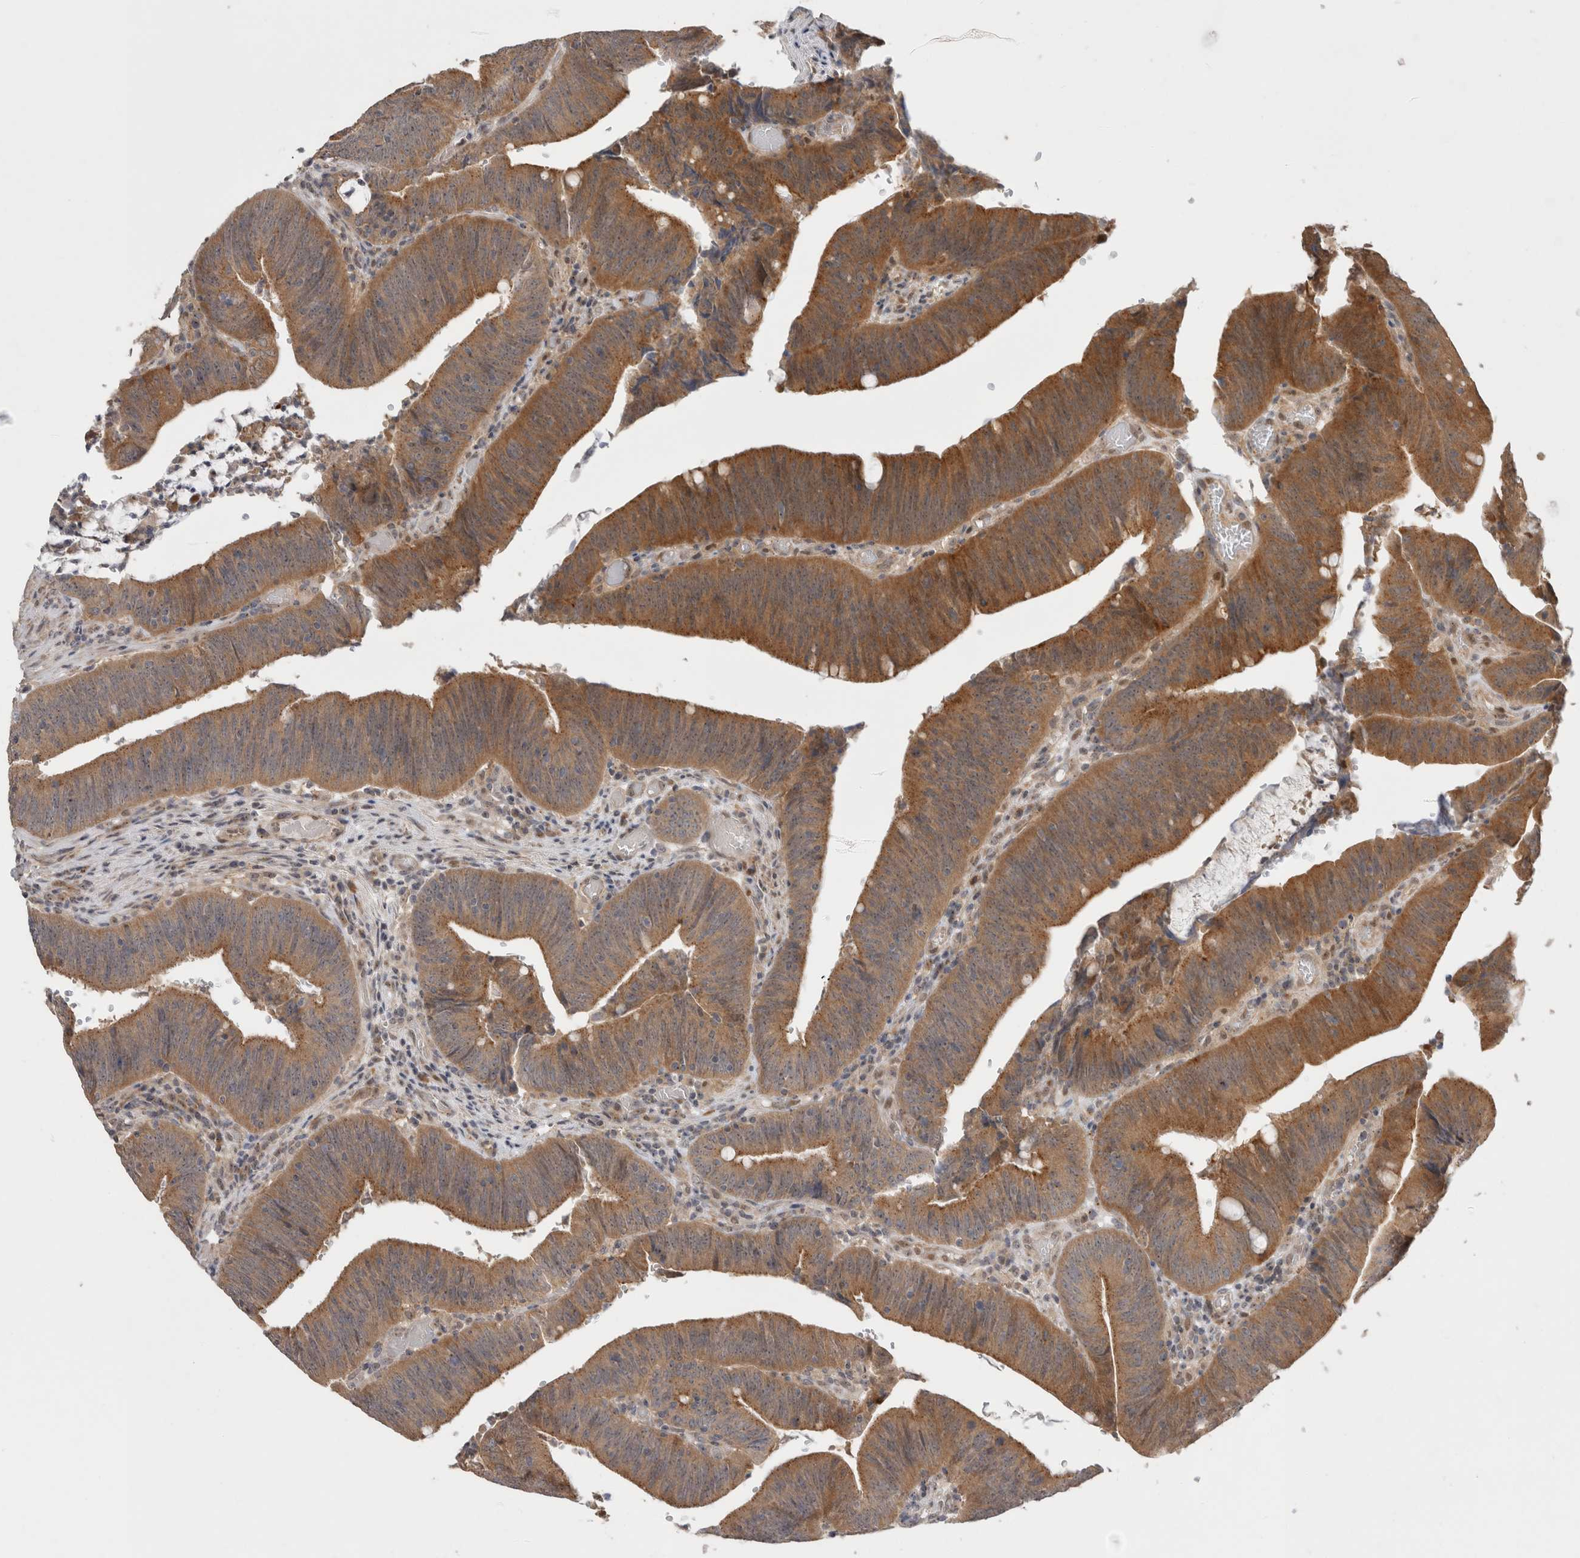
{"staining": {"intensity": "strong", "quantity": ">75%", "location": "cytoplasmic/membranous"}, "tissue": "colorectal cancer", "cell_type": "Tumor cells", "image_type": "cancer", "snomed": [{"axis": "morphology", "description": "Normal tissue, NOS"}, {"axis": "morphology", "description": "Adenocarcinoma, NOS"}, {"axis": "topography", "description": "Rectum"}], "caption": "A micrograph of human colorectal adenocarcinoma stained for a protein exhibits strong cytoplasmic/membranous brown staining in tumor cells.", "gene": "SLC29A1", "patient": {"sex": "female", "age": 66}}